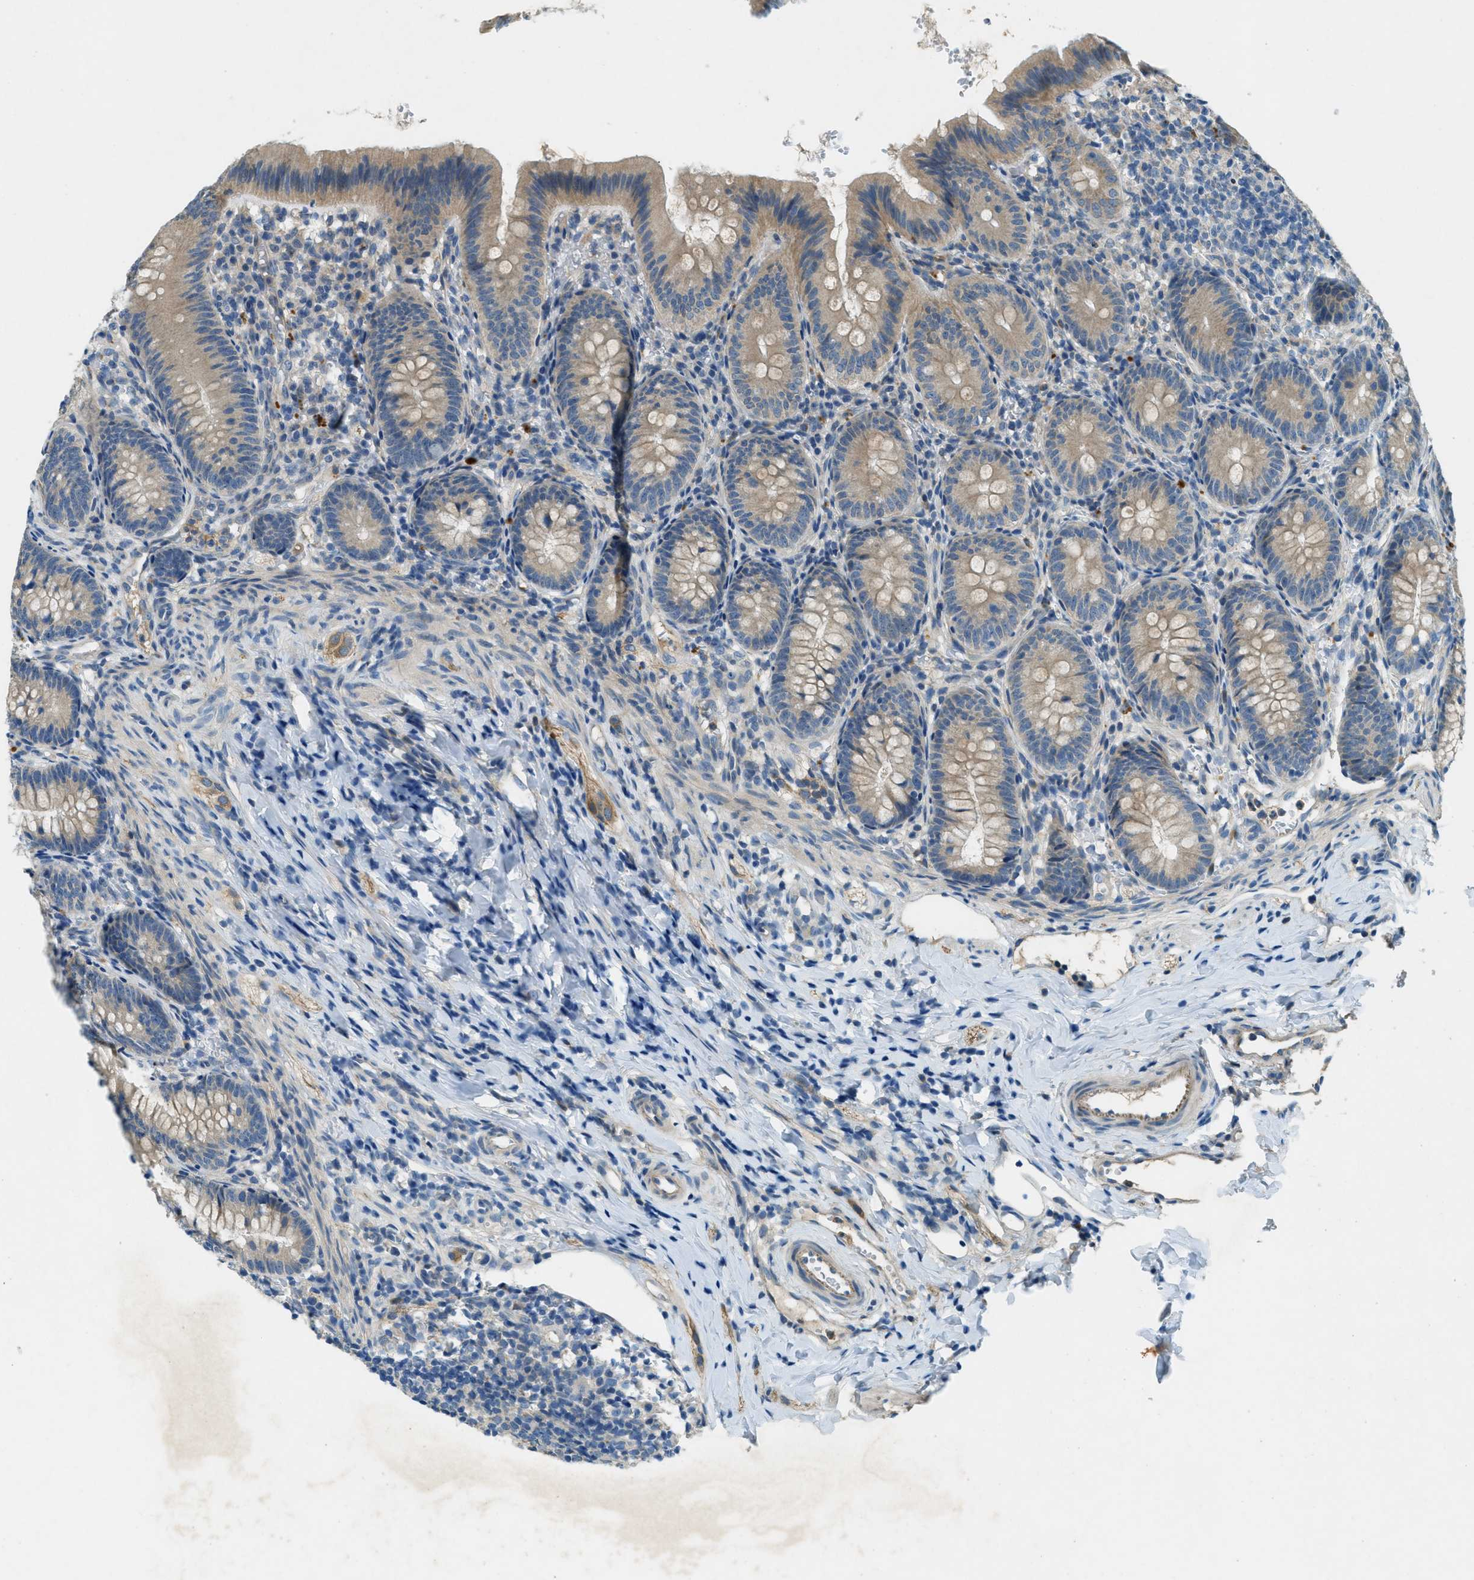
{"staining": {"intensity": "weak", "quantity": ">75%", "location": "cytoplasmic/membranous"}, "tissue": "appendix", "cell_type": "Glandular cells", "image_type": "normal", "snomed": [{"axis": "morphology", "description": "Normal tissue, NOS"}, {"axis": "topography", "description": "Appendix"}], "caption": "Benign appendix shows weak cytoplasmic/membranous staining in about >75% of glandular cells (Brightfield microscopy of DAB IHC at high magnification)..", "gene": "SNX14", "patient": {"sex": "male", "age": 1}}